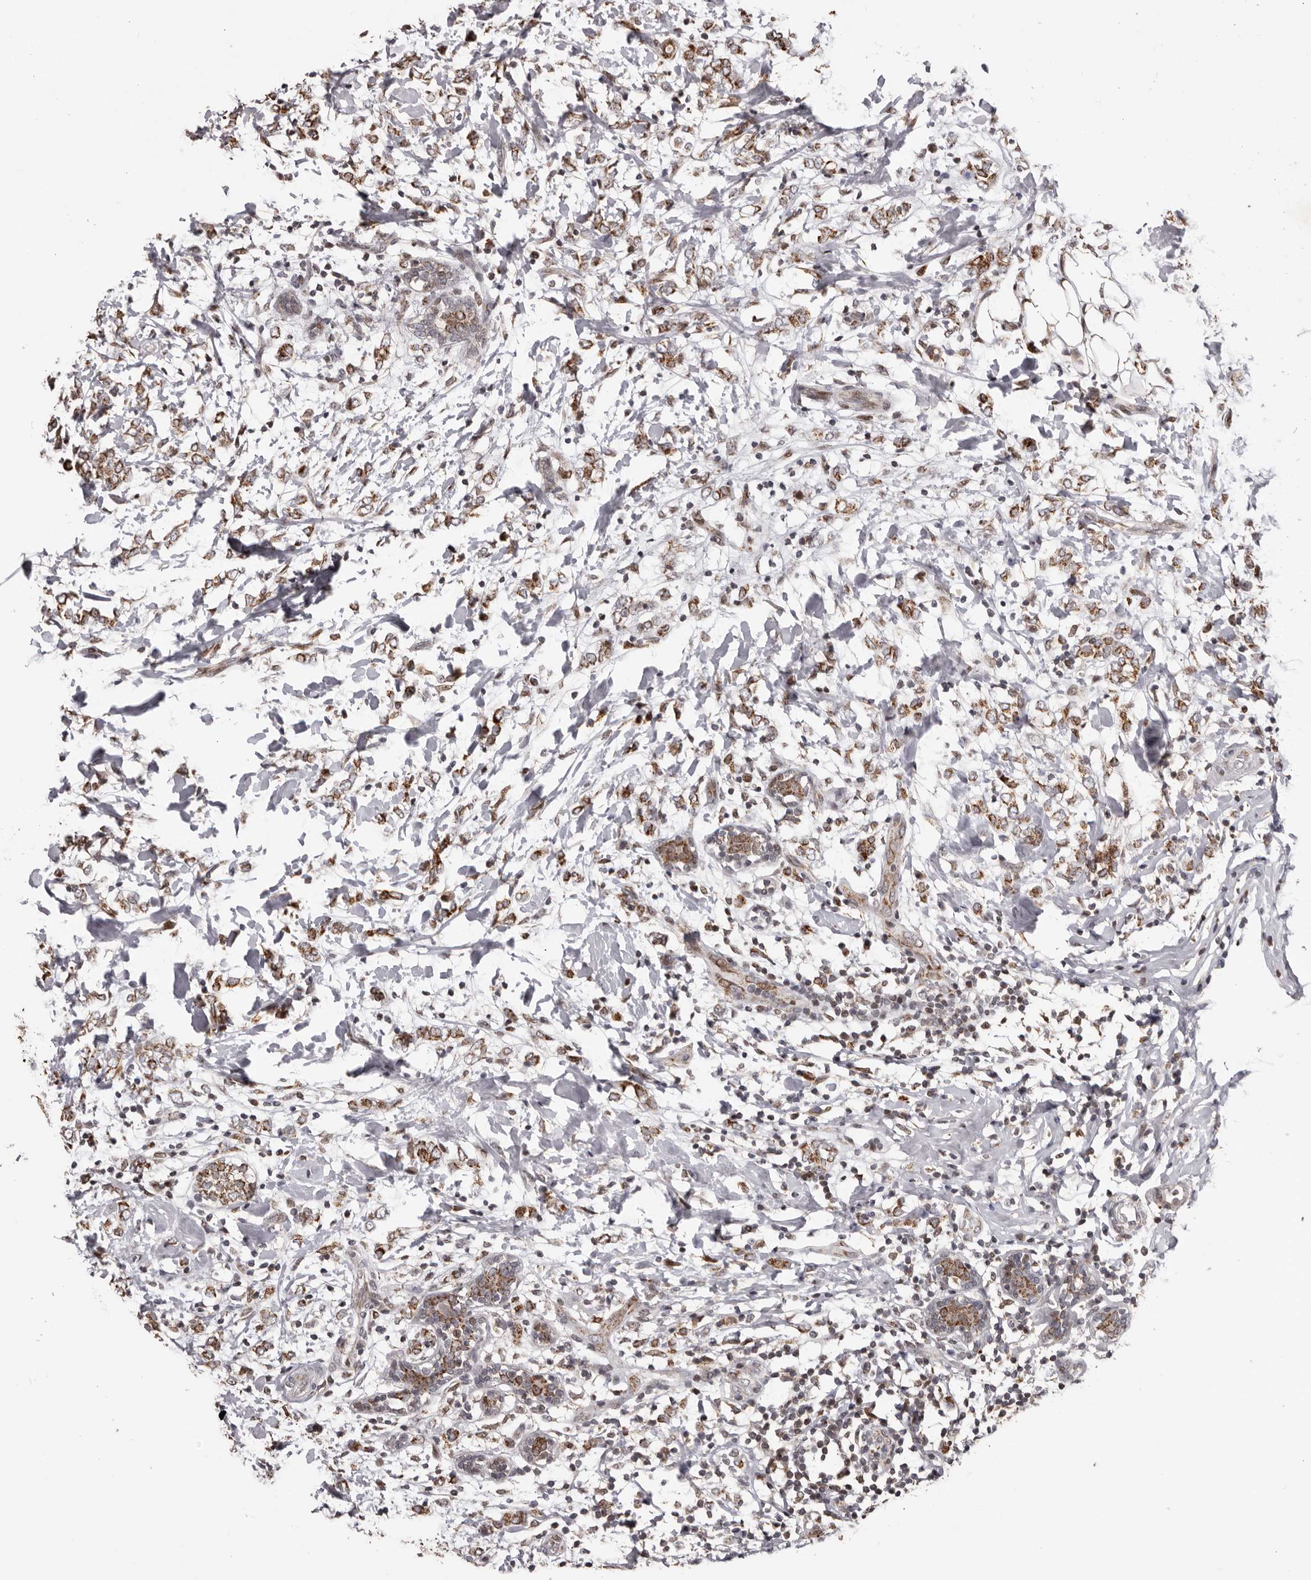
{"staining": {"intensity": "moderate", "quantity": ">75%", "location": "cytoplasmic/membranous"}, "tissue": "breast cancer", "cell_type": "Tumor cells", "image_type": "cancer", "snomed": [{"axis": "morphology", "description": "Normal tissue, NOS"}, {"axis": "morphology", "description": "Lobular carcinoma"}, {"axis": "topography", "description": "Breast"}], "caption": "Brown immunohistochemical staining in human breast cancer displays moderate cytoplasmic/membranous staining in about >75% of tumor cells.", "gene": "C17orf99", "patient": {"sex": "female", "age": 47}}